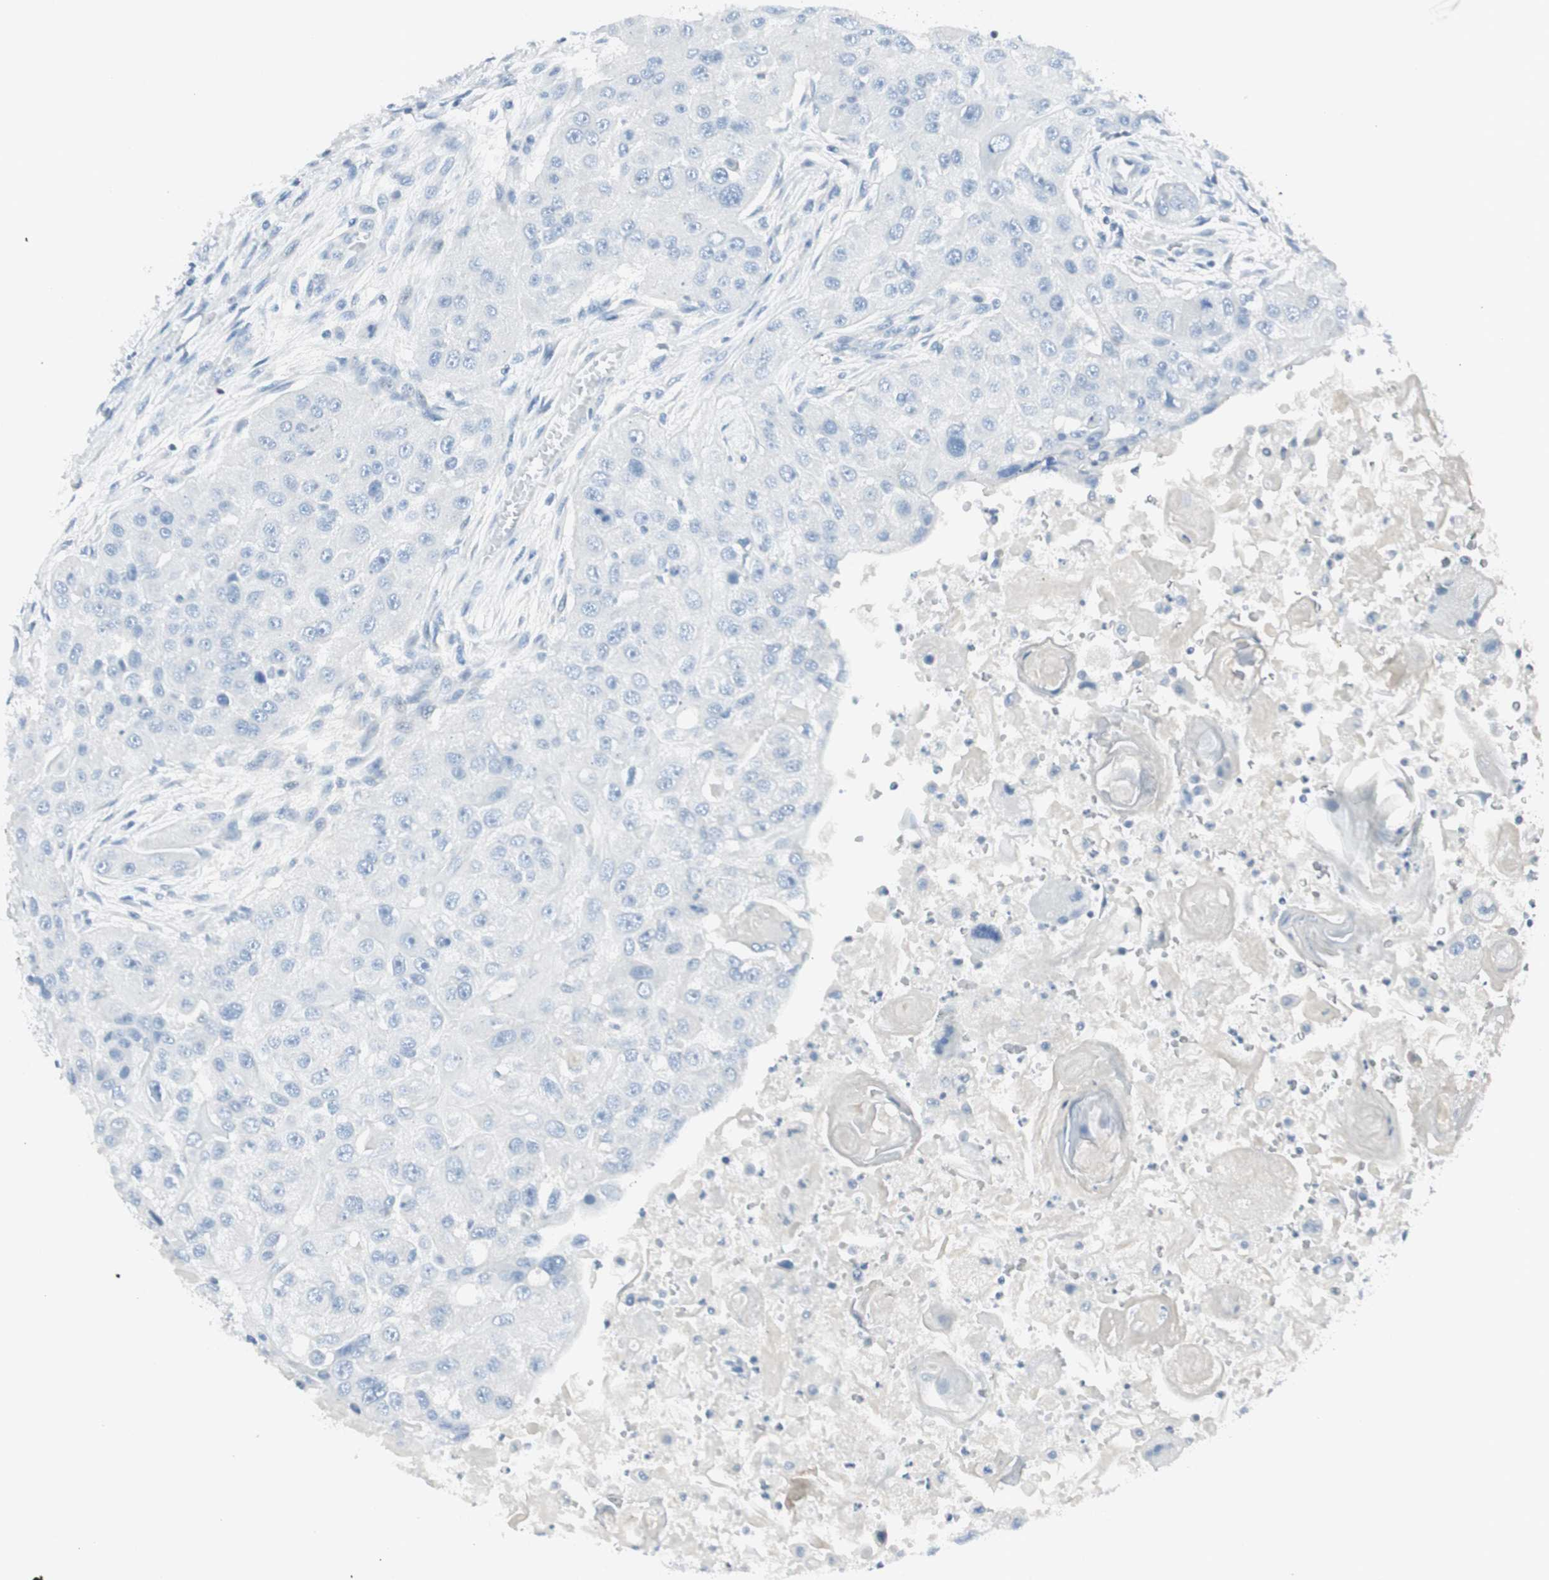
{"staining": {"intensity": "negative", "quantity": "none", "location": "none"}, "tissue": "head and neck cancer", "cell_type": "Tumor cells", "image_type": "cancer", "snomed": [{"axis": "morphology", "description": "Normal tissue, NOS"}, {"axis": "morphology", "description": "Squamous cell carcinoma, NOS"}, {"axis": "topography", "description": "Skeletal muscle"}, {"axis": "topography", "description": "Head-Neck"}], "caption": "DAB immunohistochemical staining of human head and neck cancer exhibits no significant expression in tumor cells.", "gene": "CACNA2D1", "patient": {"sex": "male", "age": 51}}